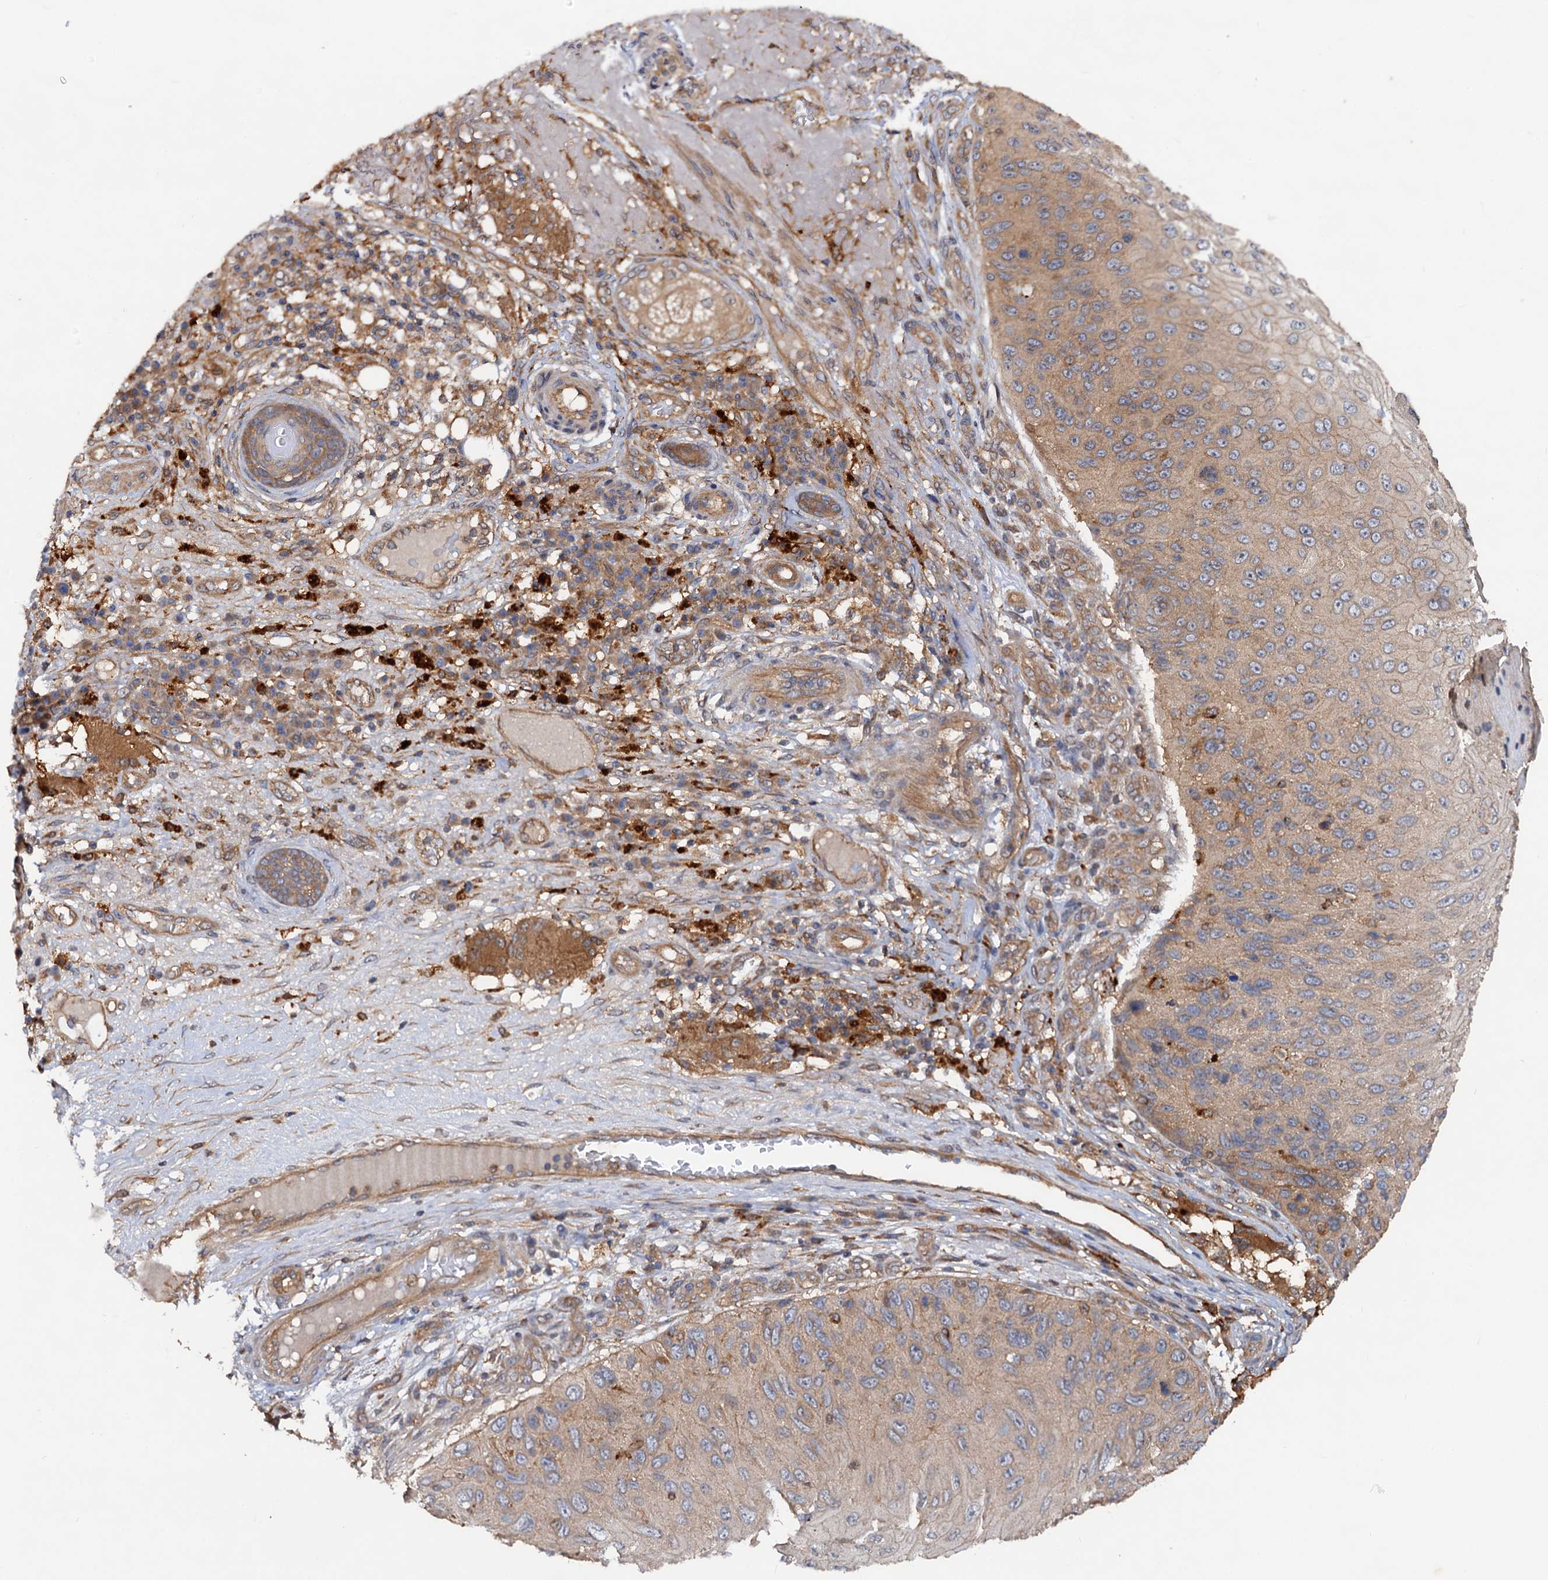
{"staining": {"intensity": "weak", "quantity": "25%-75%", "location": "cytoplasmic/membranous"}, "tissue": "skin cancer", "cell_type": "Tumor cells", "image_type": "cancer", "snomed": [{"axis": "morphology", "description": "Squamous cell carcinoma, NOS"}, {"axis": "topography", "description": "Skin"}], "caption": "IHC staining of squamous cell carcinoma (skin), which demonstrates low levels of weak cytoplasmic/membranous expression in about 25%-75% of tumor cells indicating weak cytoplasmic/membranous protein expression. The staining was performed using DAB (brown) for protein detection and nuclei were counterstained in hematoxylin (blue).", "gene": "VPS29", "patient": {"sex": "female", "age": 88}}